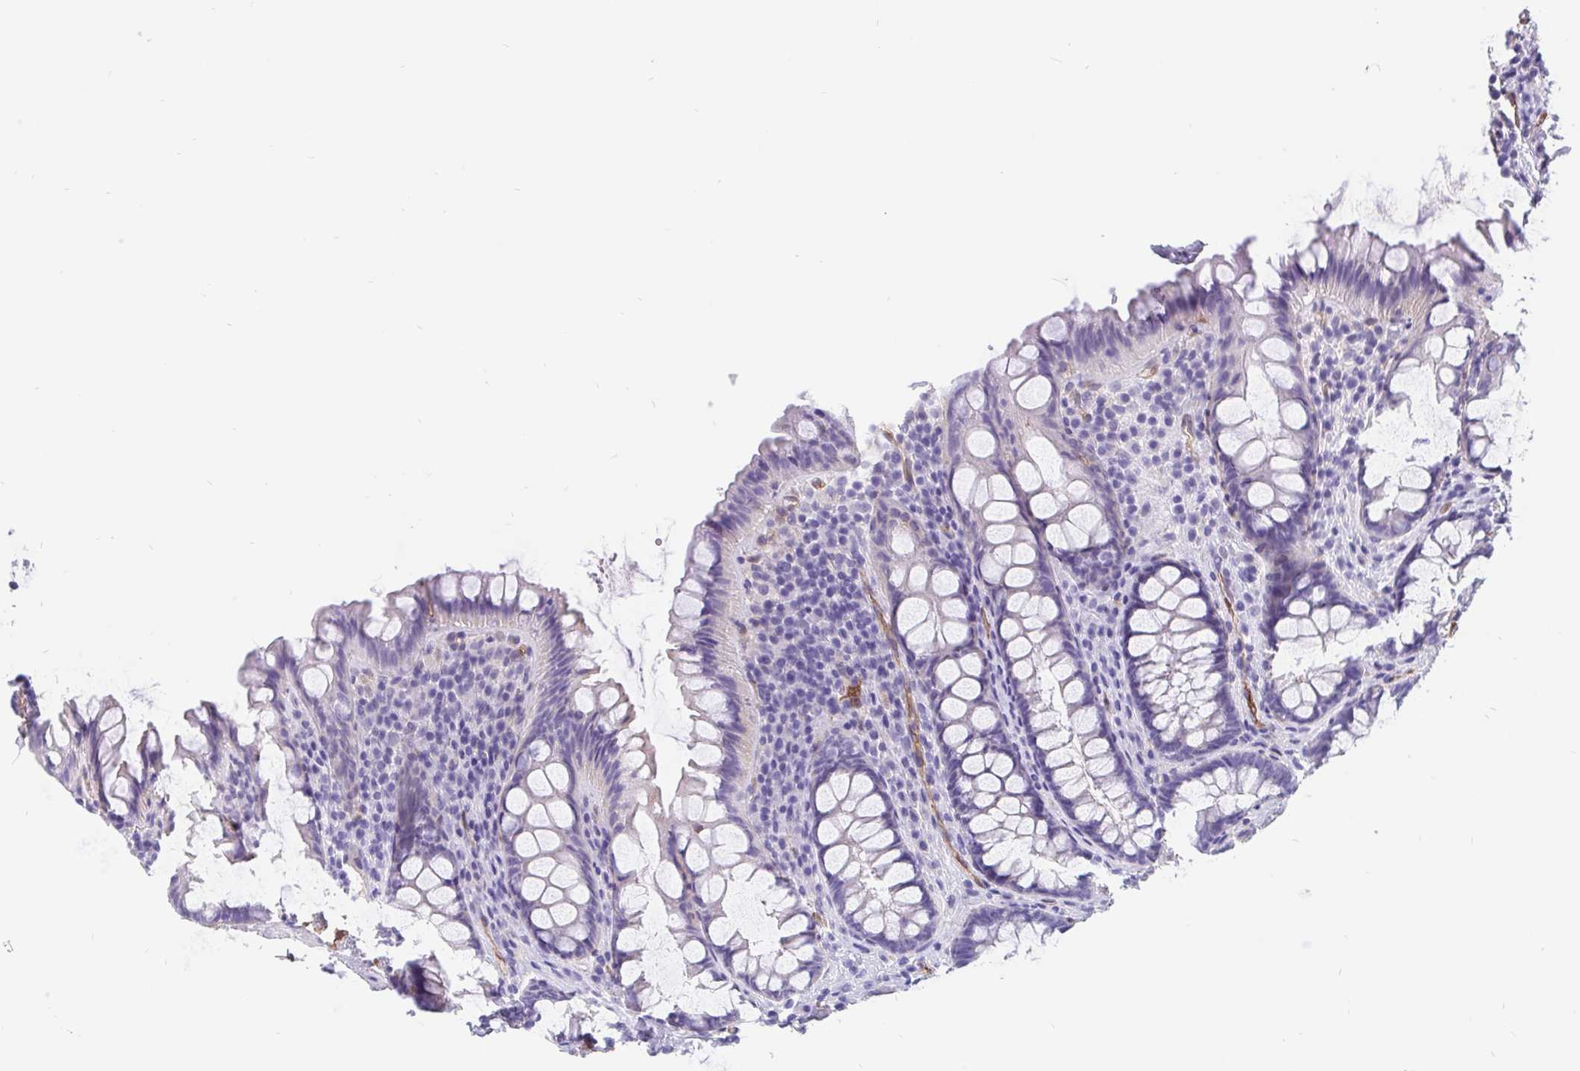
{"staining": {"intensity": "negative", "quantity": "none", "location": "none"}, "tissue": "rectum", "cell_type": "Glandular cells", "image_type": "normal", "snomed": [{"axis": "morphology", "description": "Normal tissue, NOS"}, {"axis": "topography", "description": "Rectum"}, {"axis": "topography", "description": "Peripheral nerve tissue"}], "caption": "There is no significant expression in glandular cells of rectum. The staining is performed using DAB (3,3'-diaminobenzidine) brown chromogen with nuclei counter-stained in using hematoxylin.", "gene": "LIMCH1", "patient": {"sex": "female", "age": 69}}